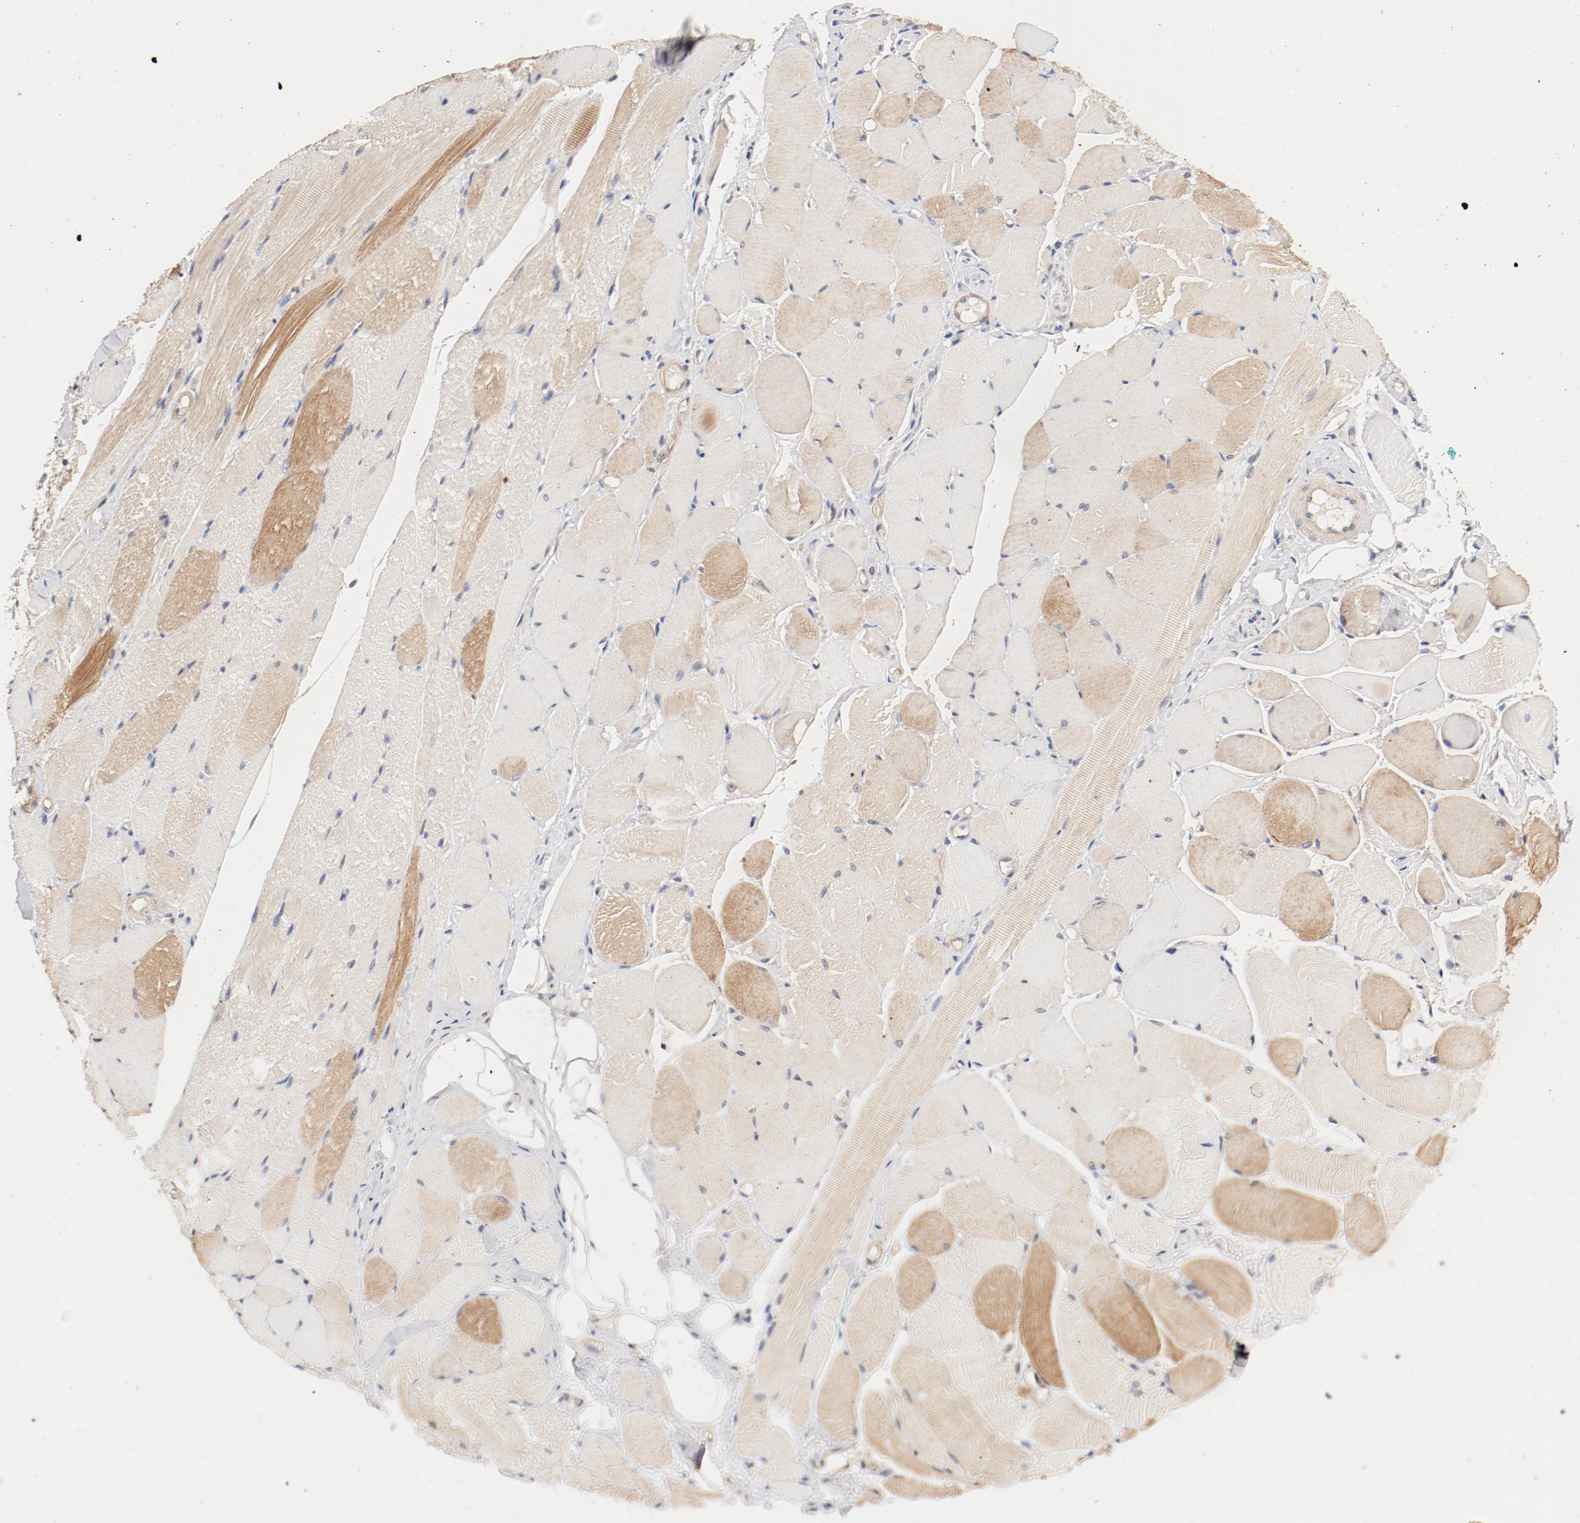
{"staining": {"intensity": "moderate", "quantity": "<25%", "location": "cytoplasmic/membranous"}, "tissue": "skeletal muscle", "cell_type": "Myocytes", "image_type": "normal", "snomed": [{"axis": "morphology", "description": "Normal tissue, NOS"}, {"axis": "topography", "description": "Skeletal muscle"}, {"axis": "topography", "description": "Peripheral nerve tissue"}], "caption": "High-magnification brightfield microscopy of normal skeletal muscle stained with DAB (3,3'-diaminobenzidine) (brown) and counterstained with hematoxylin (blue). myocytes exhibit moderate cytoplasmic/membranous positivity is present in about<25% of cells. The protein is stained brown, and the nuclei are stained in blue (DAB IHC with brightfield microscopy, high magnification).", "gene": "UBE2J1", "patient": {"sex": "female", "age": 84}}